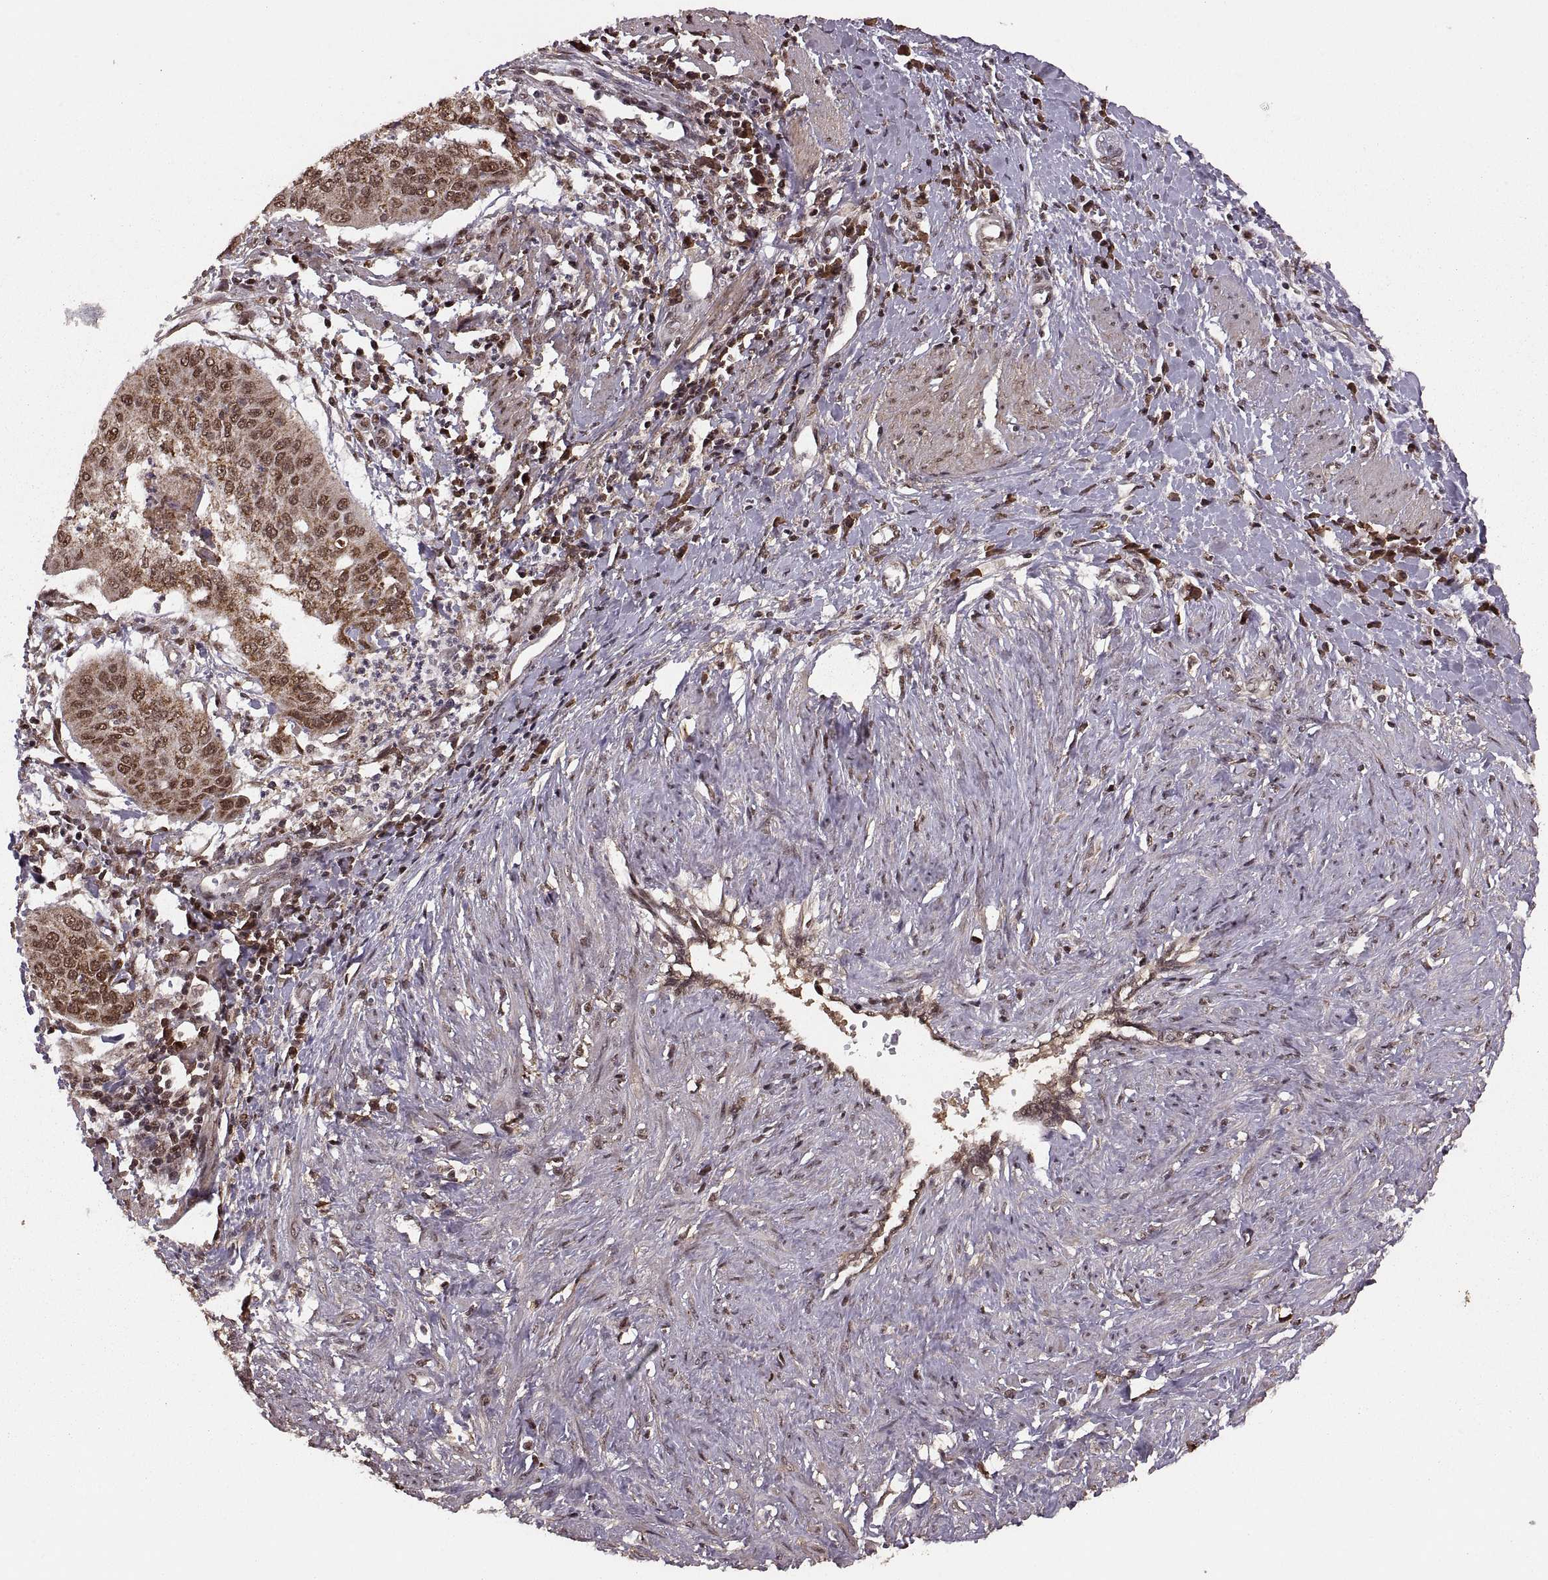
{"staining": {"intensity": "moderate", "quantity": "25%-75%", "location": "cytoplasmic/membranous,nuclear"}, "tissue": "cervical cancer", "cell_type": "Tumor cells", "image_type": "cancer", "snomed": [{"axis": "morphology", "description": "Squamous cell carcinoma, NOS"}, {"axis": "topography", "description": "Cervix"}], "caption": "A histopathology image of human cervical cancer stained for a protein displays moderate cytoplasmic/membranous and nuclear brown staining in tumor cells.", "gene": "RFT1", "patient": {"sex": "female", "age": 39}}